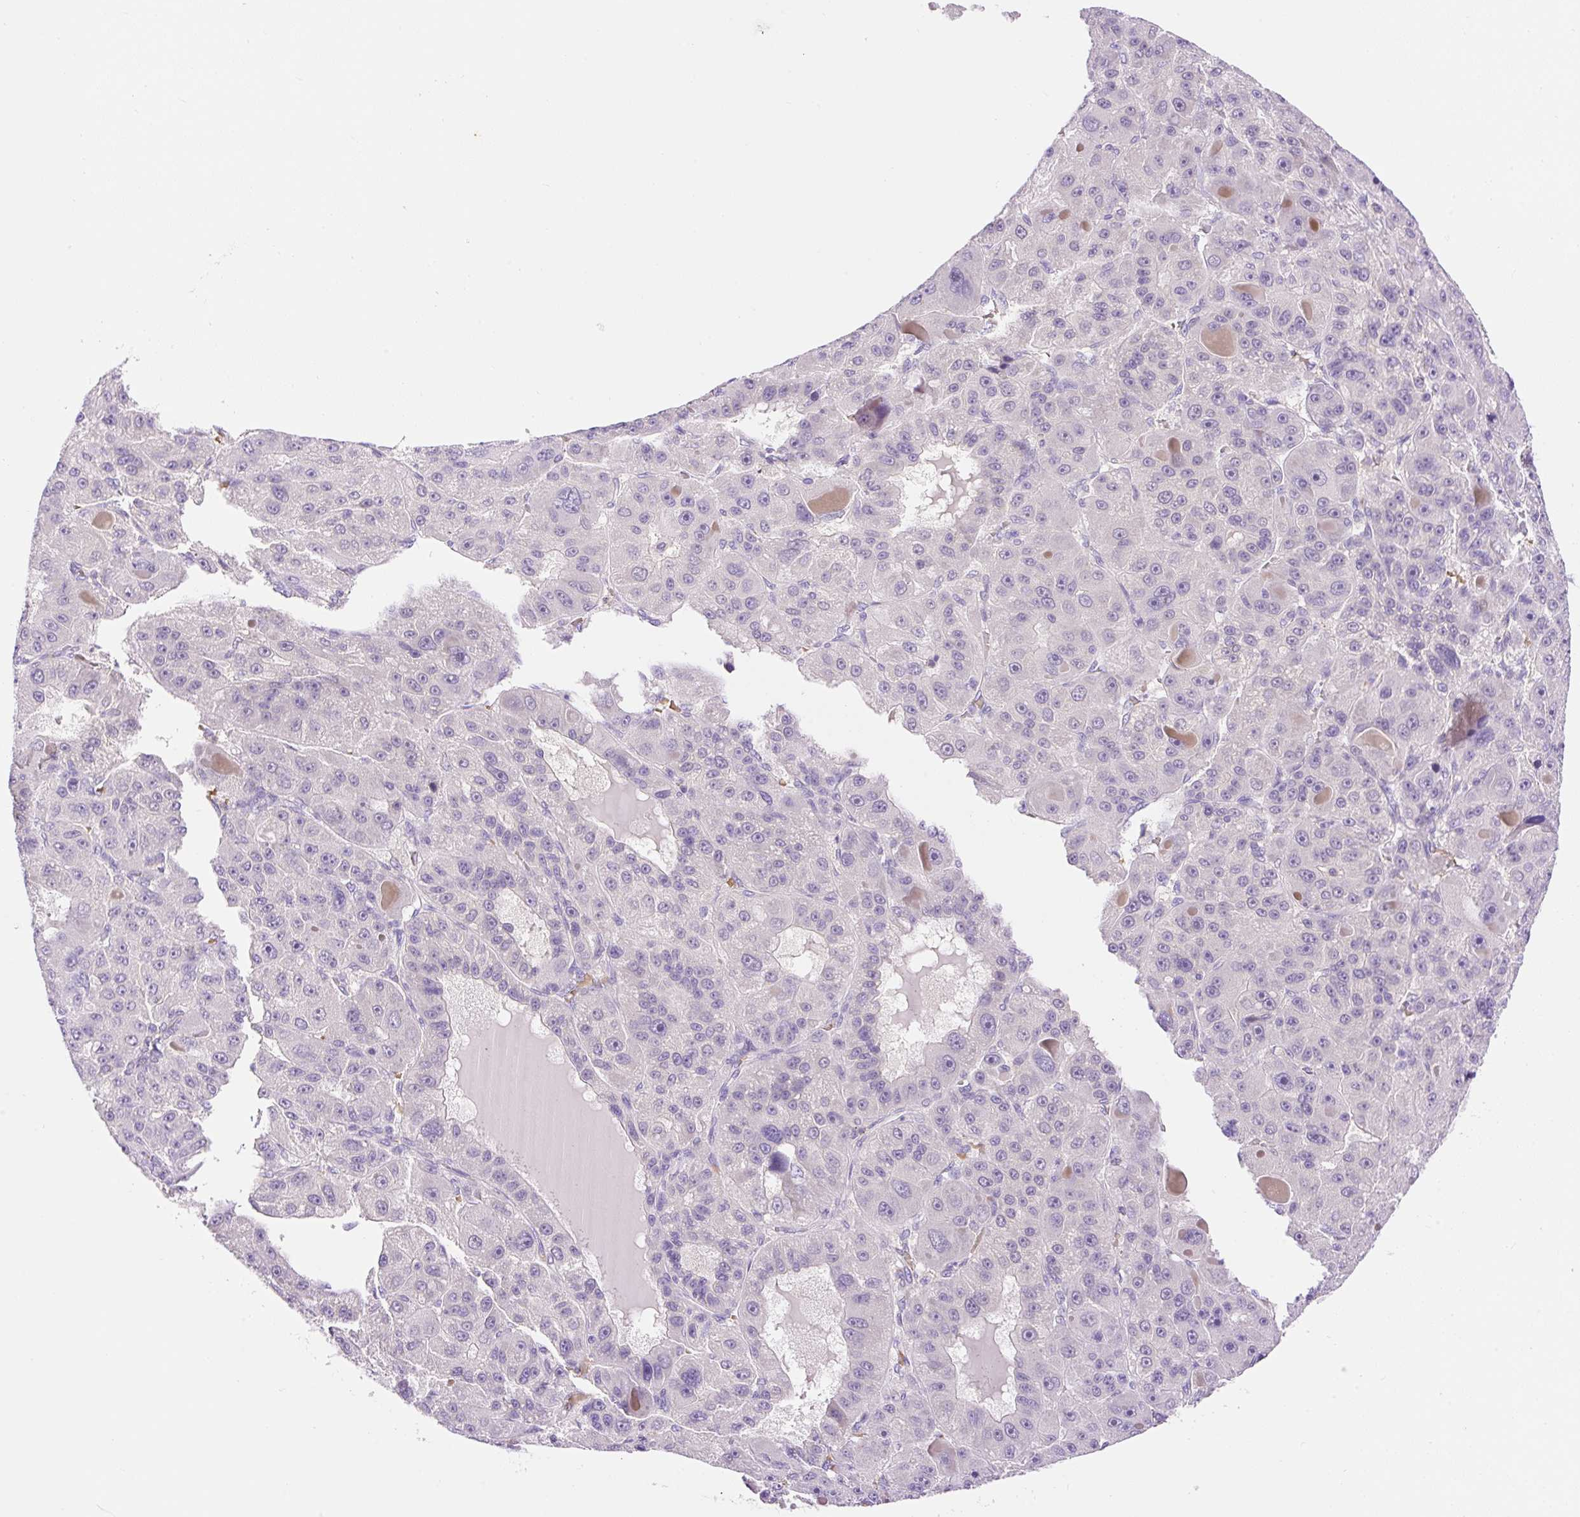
{"staining": {"intensity": "negative", "quantity": "none", "location": "none"}, "tissue": "liver cancer", "cell_type": "Tumor cells", "image_type": "cancer", "snomed": [{"axis": "morphology", "description": "Carcinoma, Hepatocellular, NOS"}, {"axis": "topography", "description": "Liver"}], "caption": "Liver cancer was stained to show a protein in brown. There is no significant positivity in tumor cells.", "gene": "LHFPL5", "patient": {"sex": "male", "age": 76}}